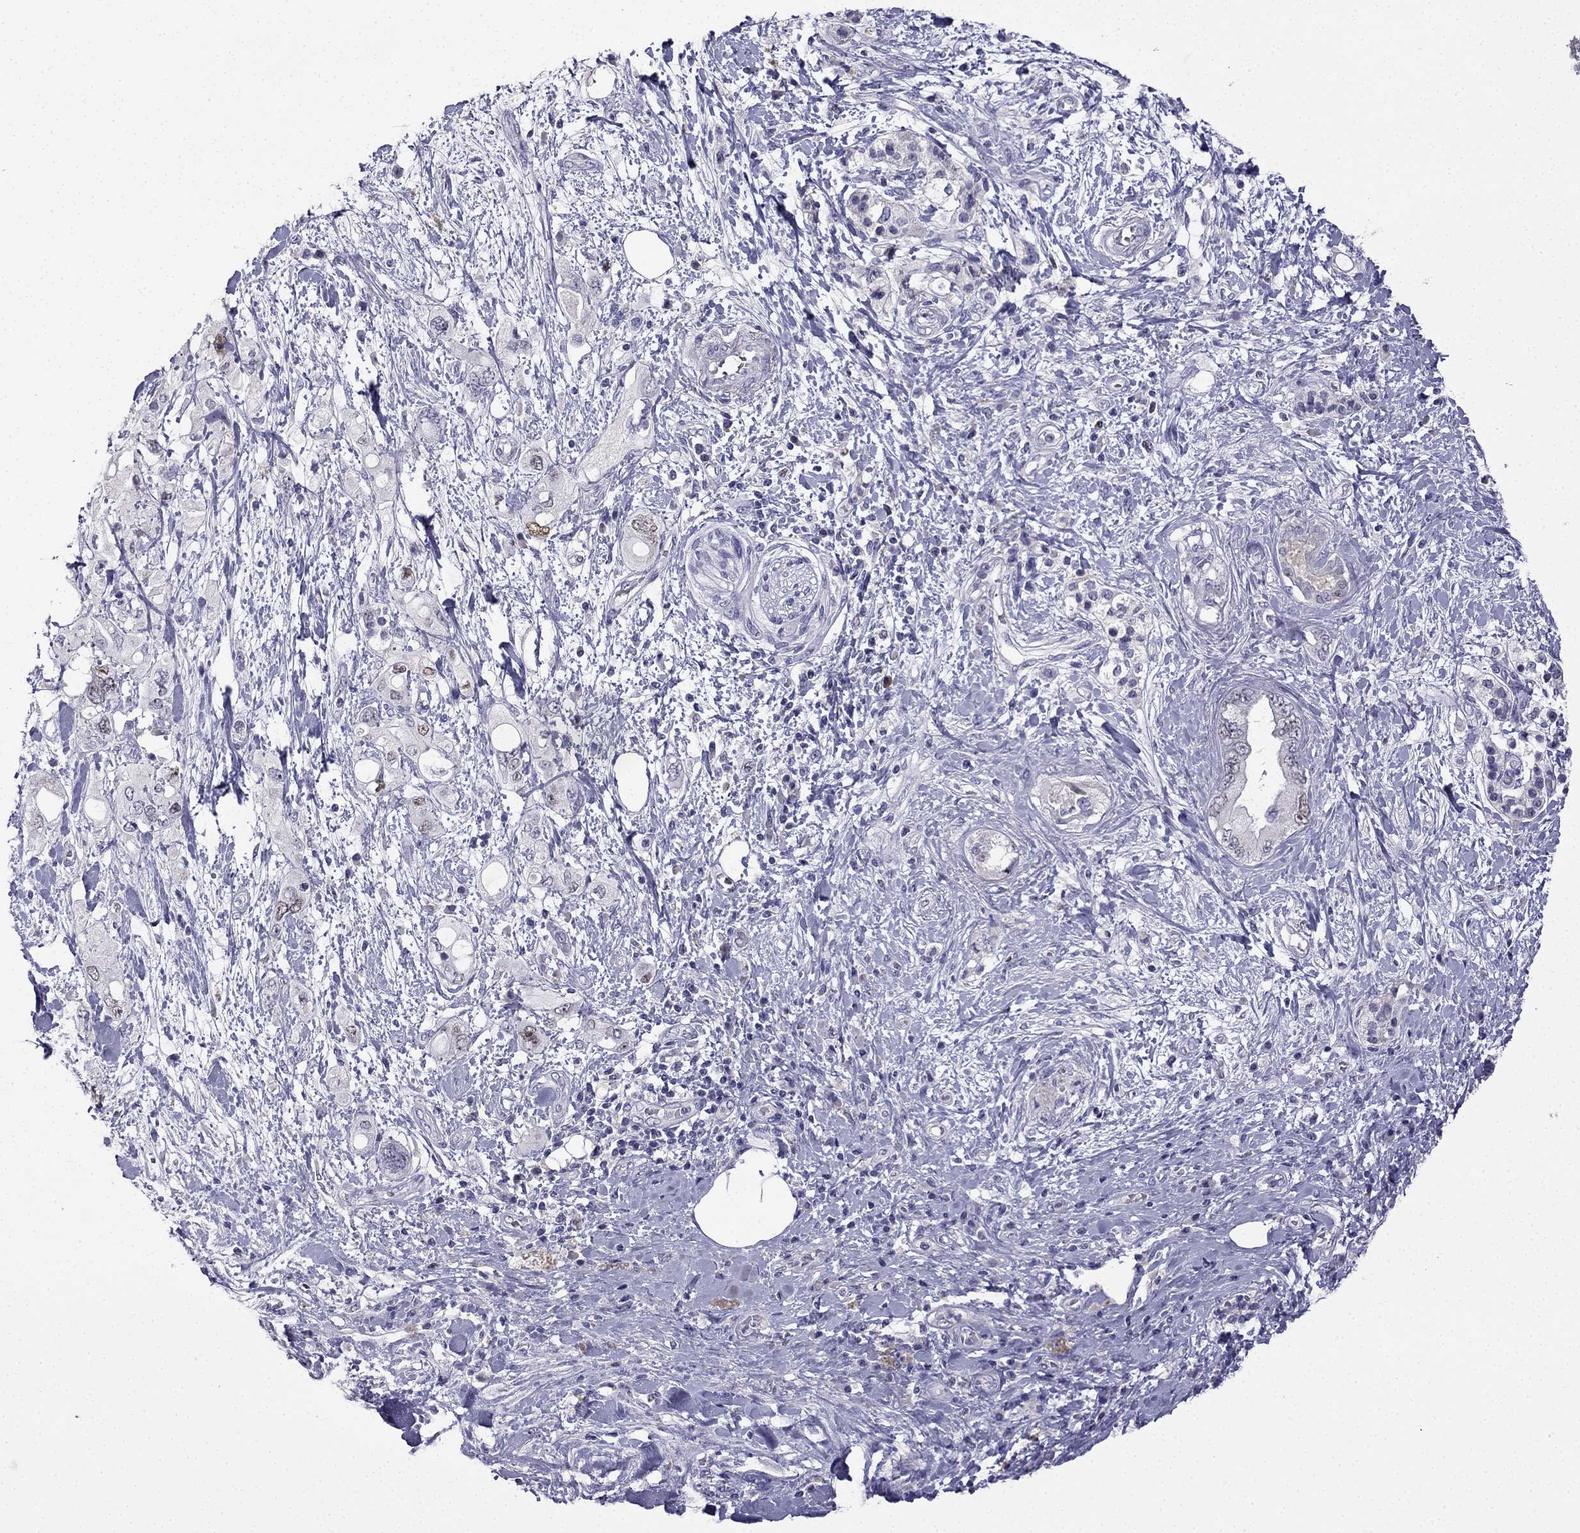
{"staining": {"intensity": "weak", "quantity": "<25%", "location": "nuclear"}, "tissue": "pancreatic cancer", "cell_type": "Tumor cells", "image_type": "cancer", "snomed": [{"axis": "morphology", "description": "Adenocarcinoma, NOS"}, {"axis": "topography", "description": "Pancreas"}], "caption": "Adenocarcinoma (pancreatic) stained for a protein using immunohistochemistry (IHC) displays no expression tumor cells.", "gene": "UHRF1", "patient": {"sex": "female", "age": 56}}